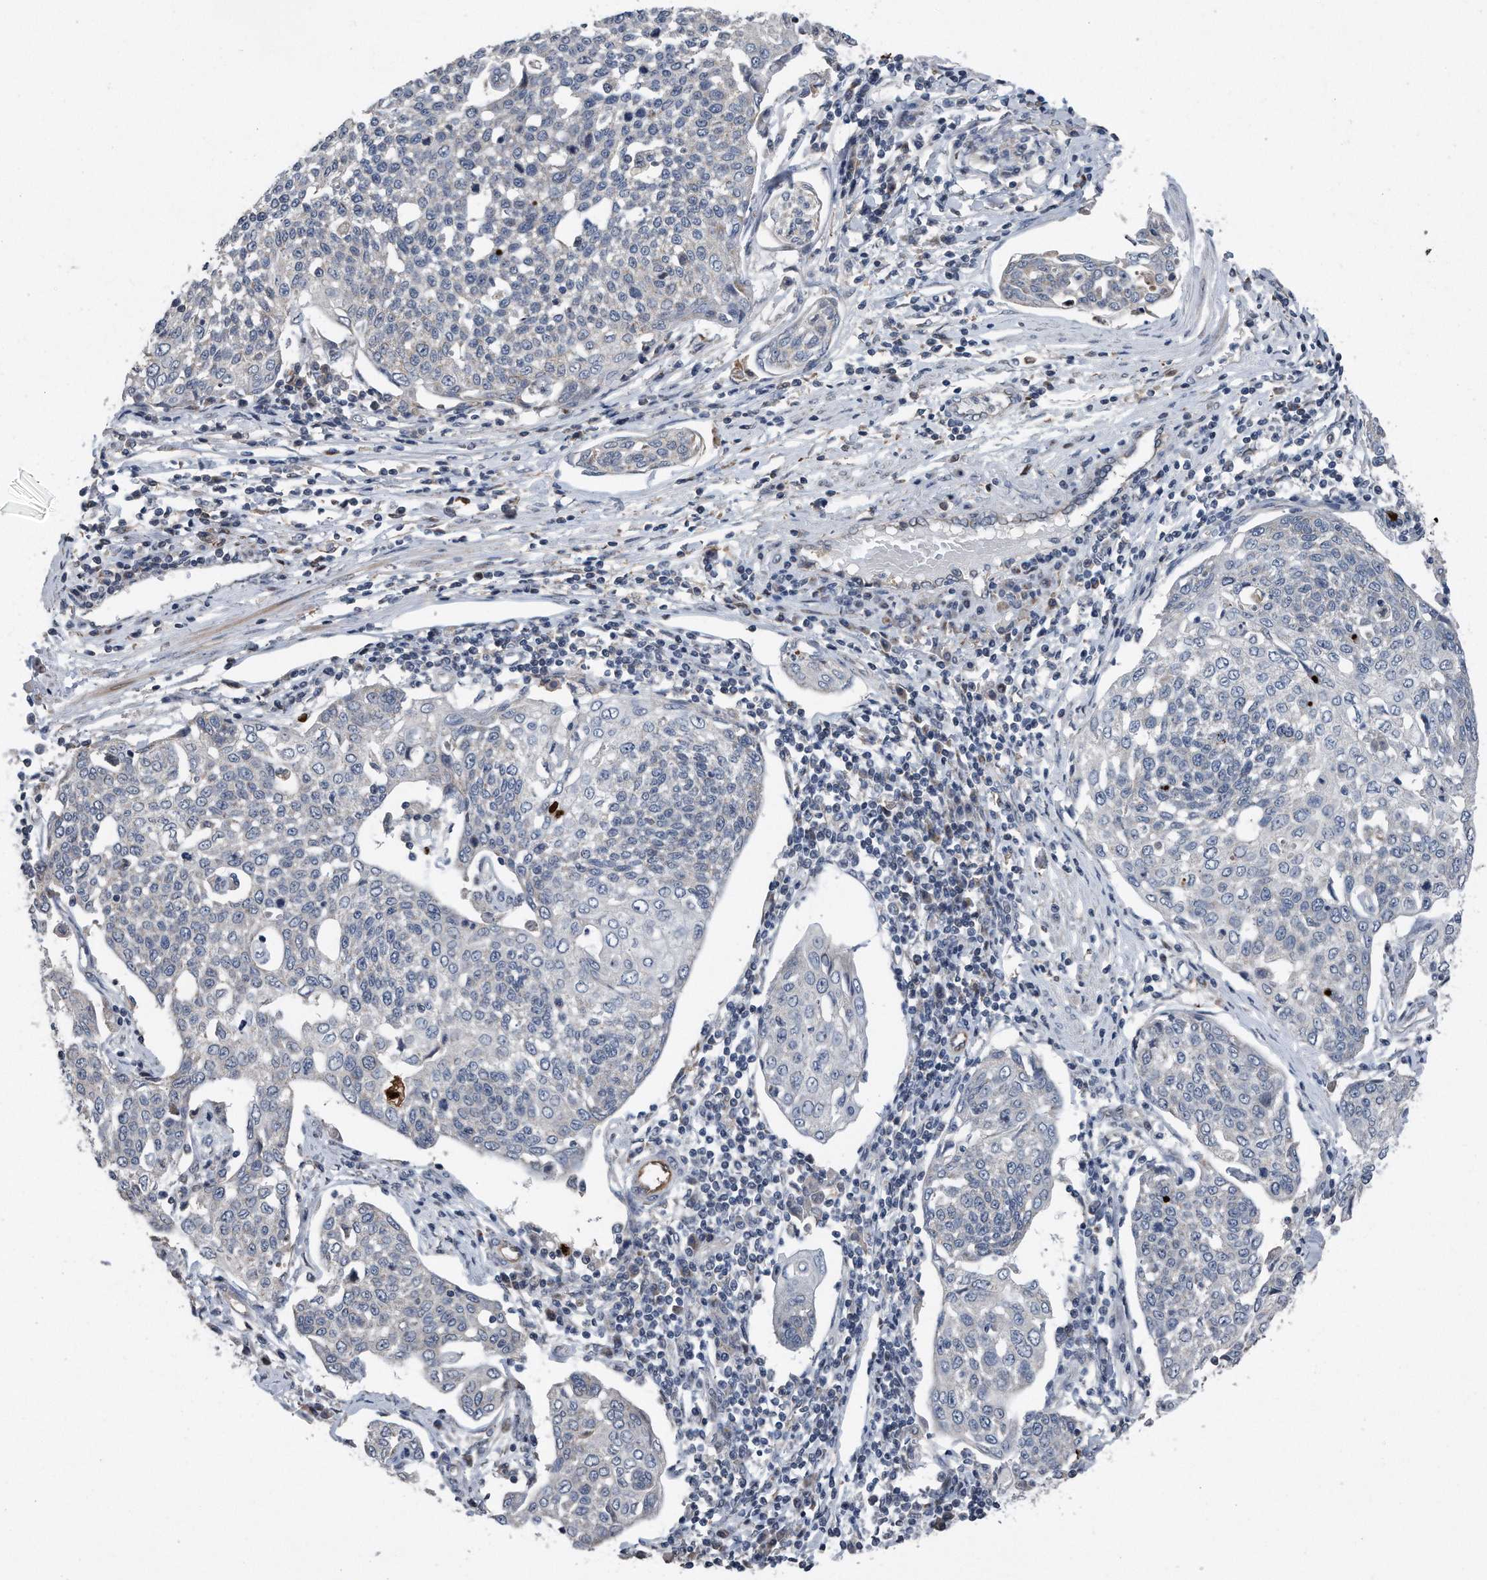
{"staining": {"intensity": "negative", "quantity": "none", "location": "none"}, "tissue": "cervical cancer", "cell_type": "Tumor cells", "image_type": "cancer", "snomed": [{"axis": "morphology", "description": "Squamous cell carcinoma, NOS"}, {"axis": "topography", "description": "Cervix"}], "caption": "This is a photomicrograph of IHC staining of cervical cancer (squamous cell carcinoma), which shows no positivity in tumor cells. (Brightfield microscopy of DAB IHC at high magnification).", "gene": "DST", "patient": {"sex": "female", "age": 34}}